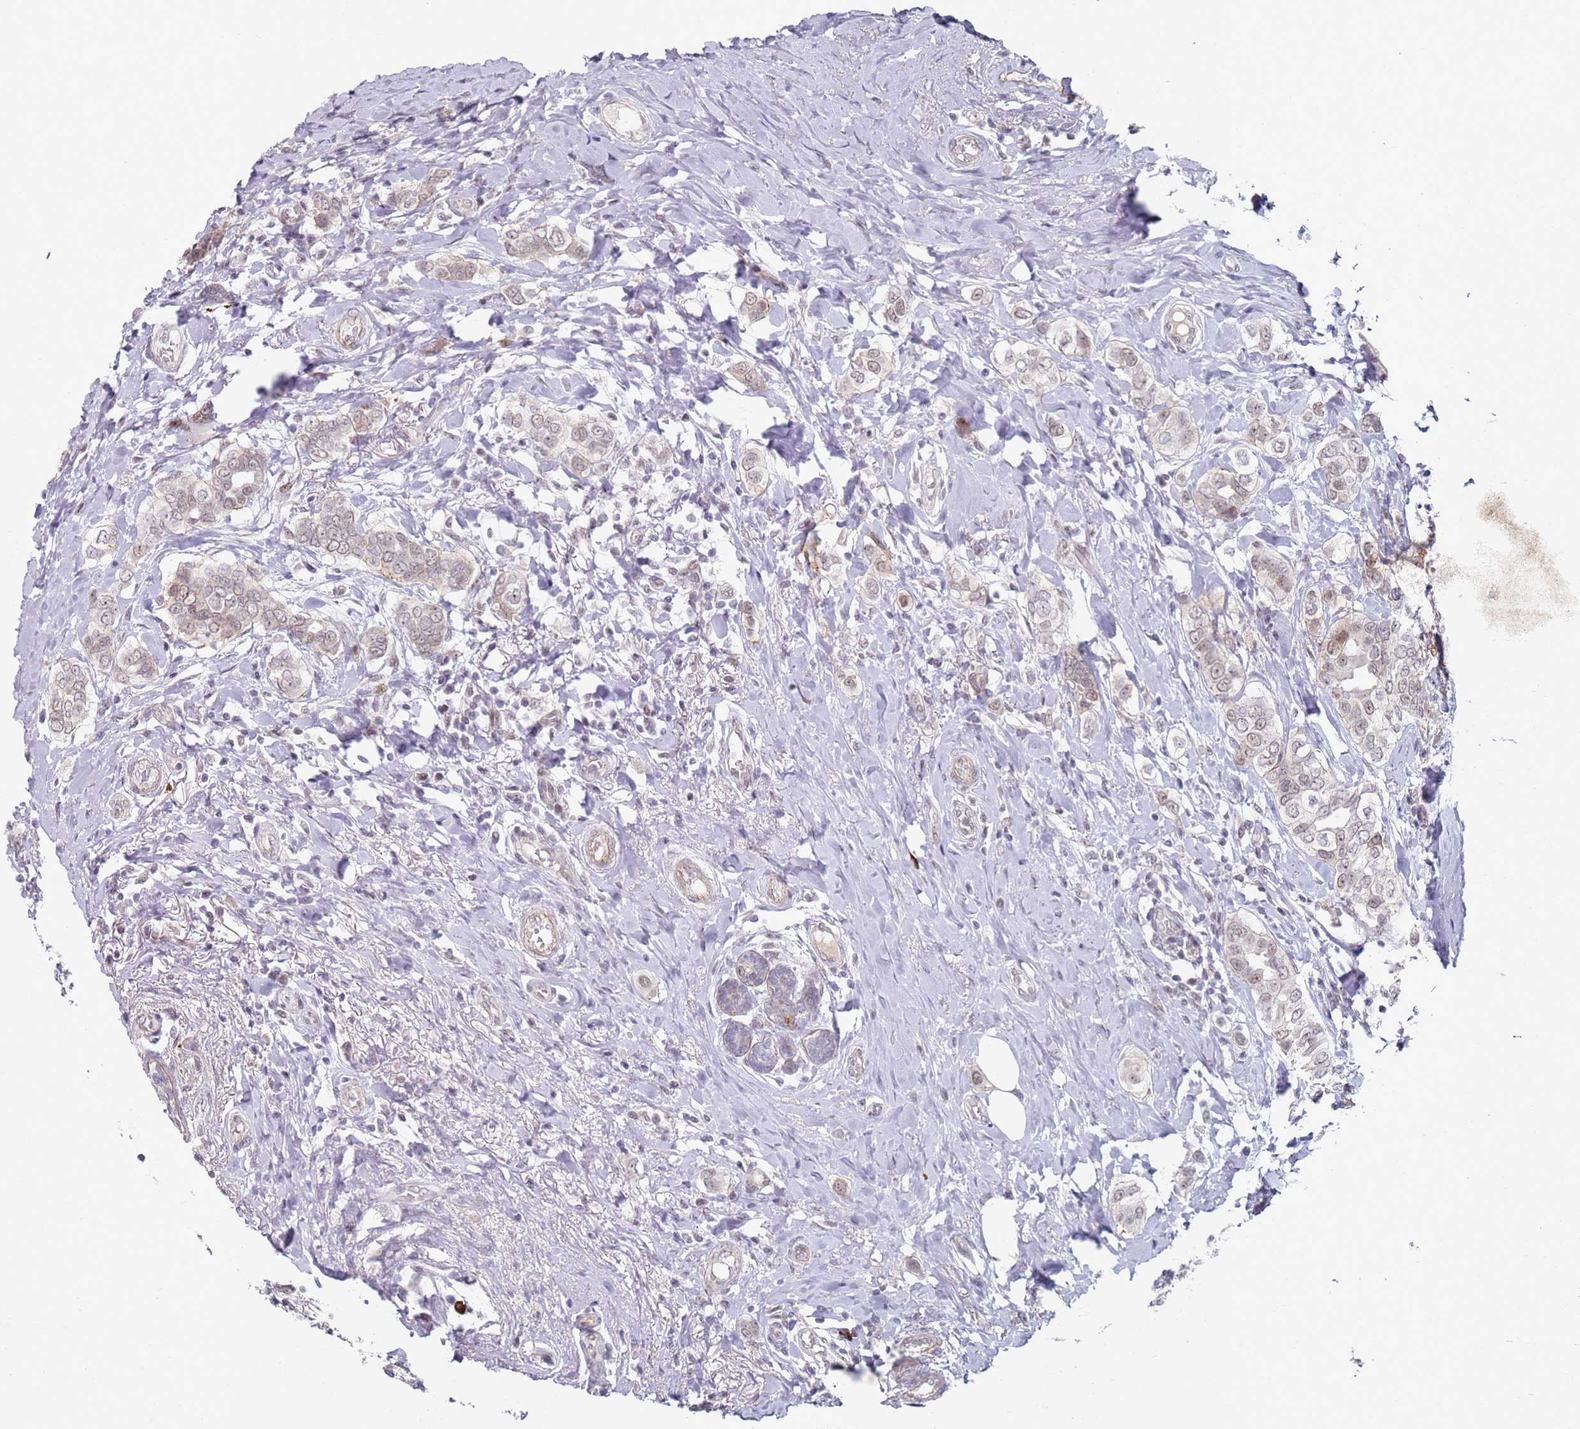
{"staining": {"intensity": "weak", "quantity": ">75%", "location": "cytoplasmic/membranous,nuclear"}, "tissue": "breast cancer", "cell_type": "Tumor cells", "image_type": "cancer", "snomed": [{"axis": "morphology", "description": "Lobular carcinoma"}, {"axis": "topography", "description": "Breast"}], "caption": "An IHC micrograph of tumor tissue is shown. Protein staining in brown labels weak cytoplasmic/membranous and nuclear positivity in lobular carcinoma (breast) within tumor cells.", "gene": "ATF6B", "patient": {"sex": "female", "age": 51}}